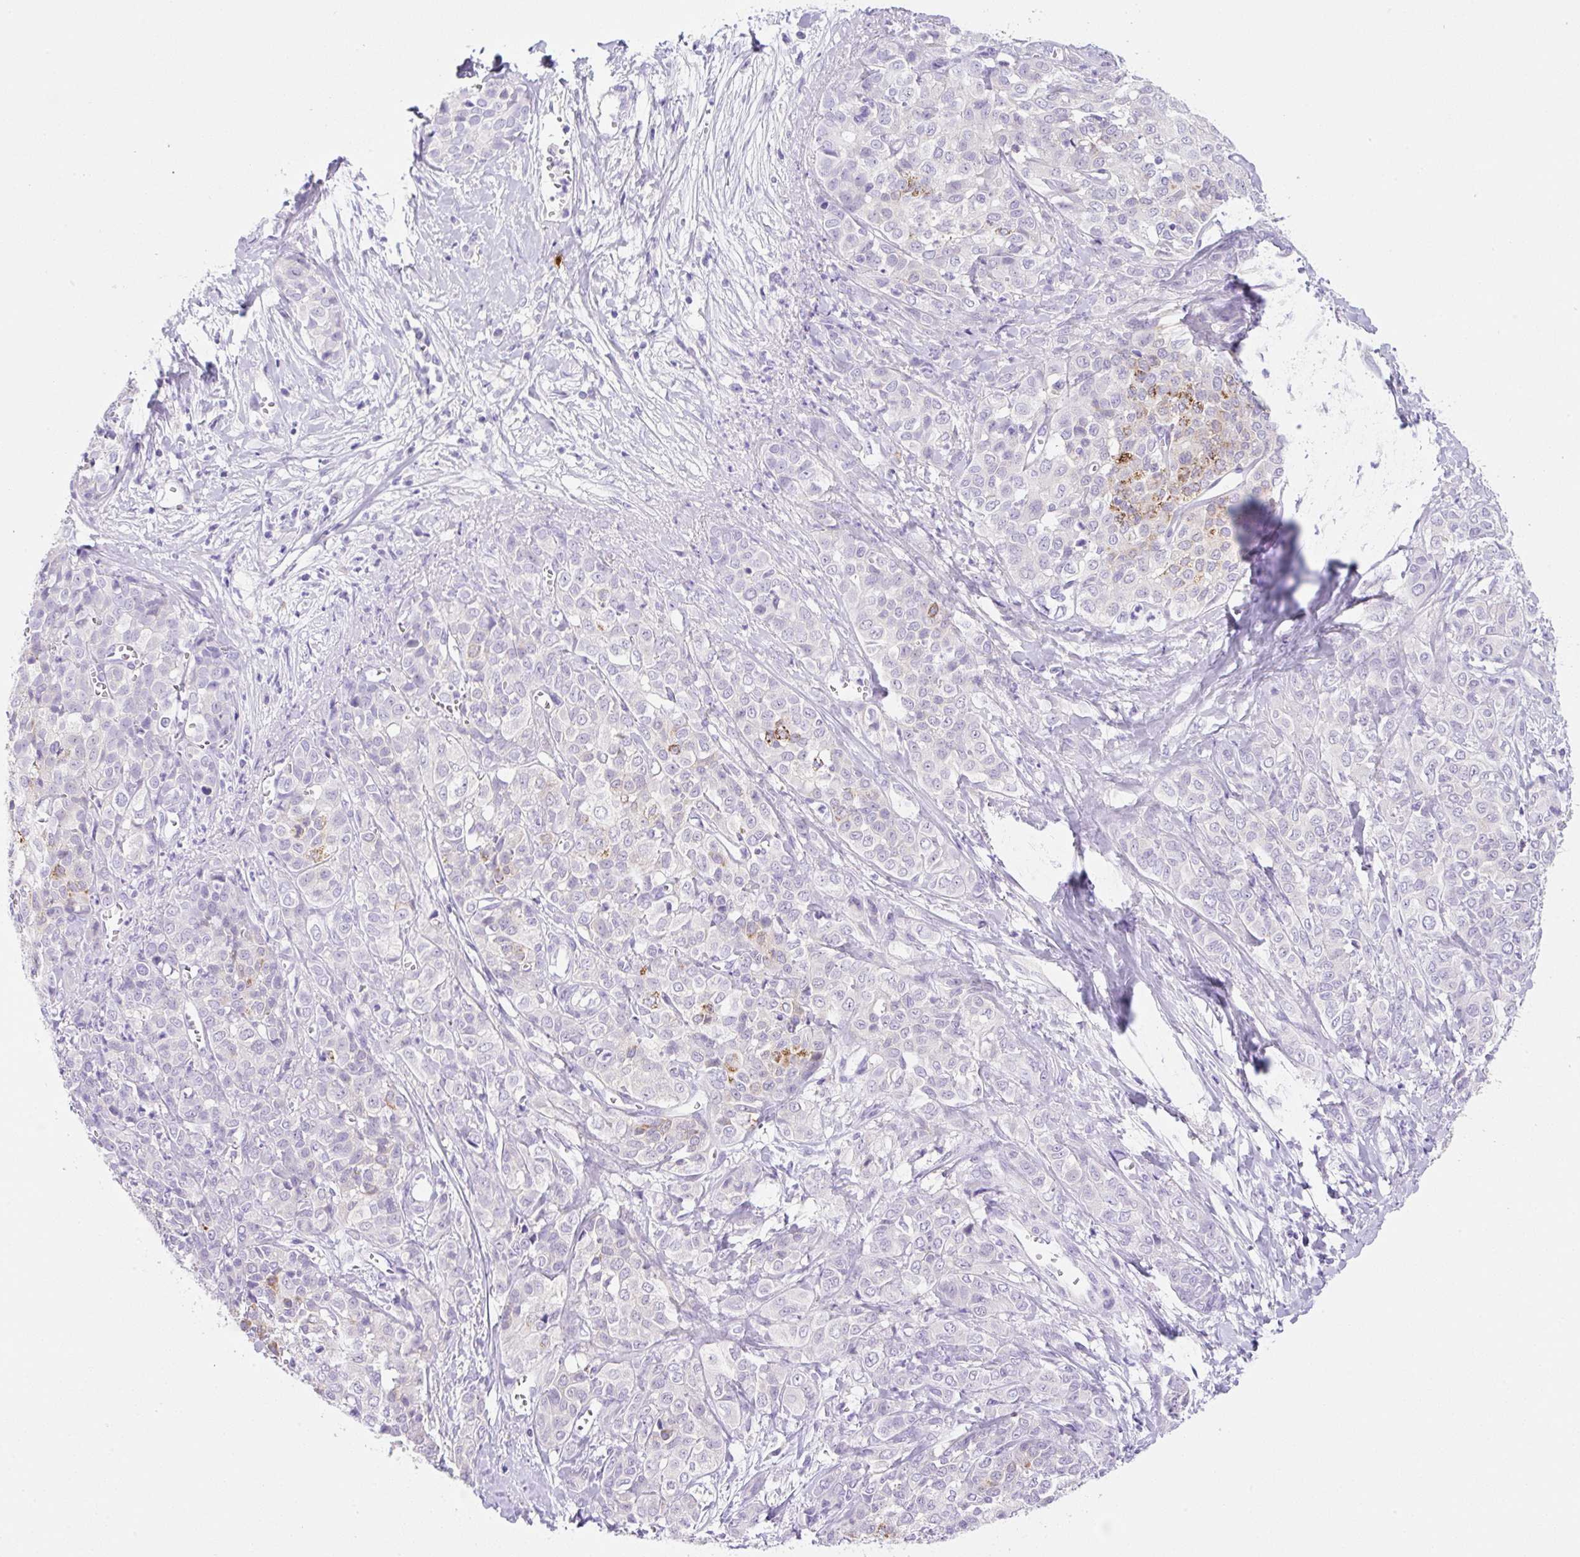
{"staining": {"intensity": "moderate", "quantity": "<25%", "location": "cytoplasmic/membranous"}, "tissue": "liver cancer", "cell_type": "Tumor cells", "image_type": "cancer", "snomed": [{"axis": "morphology", "description": "Cholangiocarcinoma"}, {"axis": "topography", "description": "Liver"}], "caption": "Protein staining displays moderate cytoplasmic/membranous positivity in about <25% of tumor cells in liver cholangiocarcinoma. The staining is performed using DAB brown chromogen to label protein expression. The nuclei are counter-stained blue using hematoxylin.", "gene": "NDST3", "patient": {"sex": "female", "age": 77}}